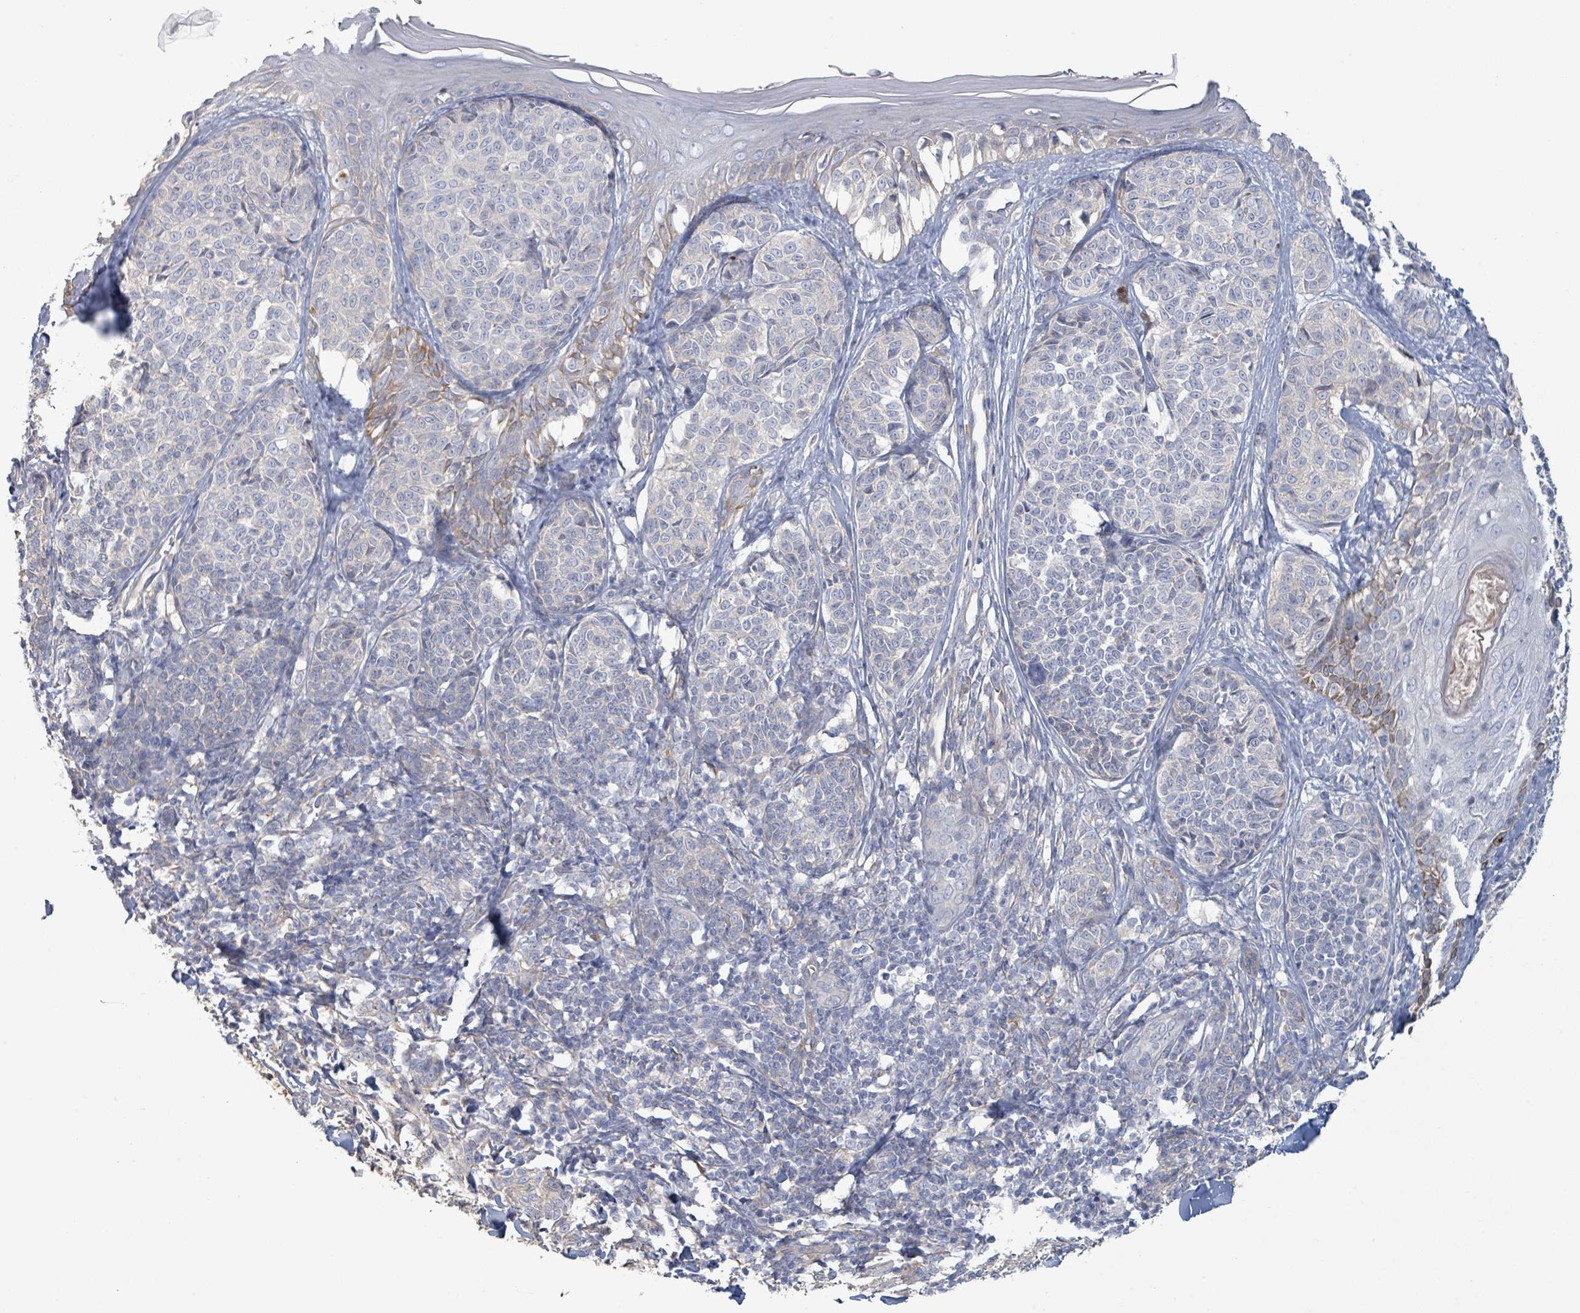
{"staining": {"intensity": "negative", "quantity": "none", "location": "none"}, "tissue": "melanoma", "cell_type": "Tumor cells", "image_type": "cancer", "snomed": [{"axis": "morphology", "description": "Malignant melanoma, NOS"}, {"axis": "topography", "description": "Skin of upper extremity"}], "caption": "Micrograph shows no protein positivity in tumor cells of melanoma tissue. (DAB (3,3'-diaminobenzidine) IHC visualized using brightfield microscopy, high magnification).", "gene": "COL13A1", "patient": {"sex": "male", "age": 40}}